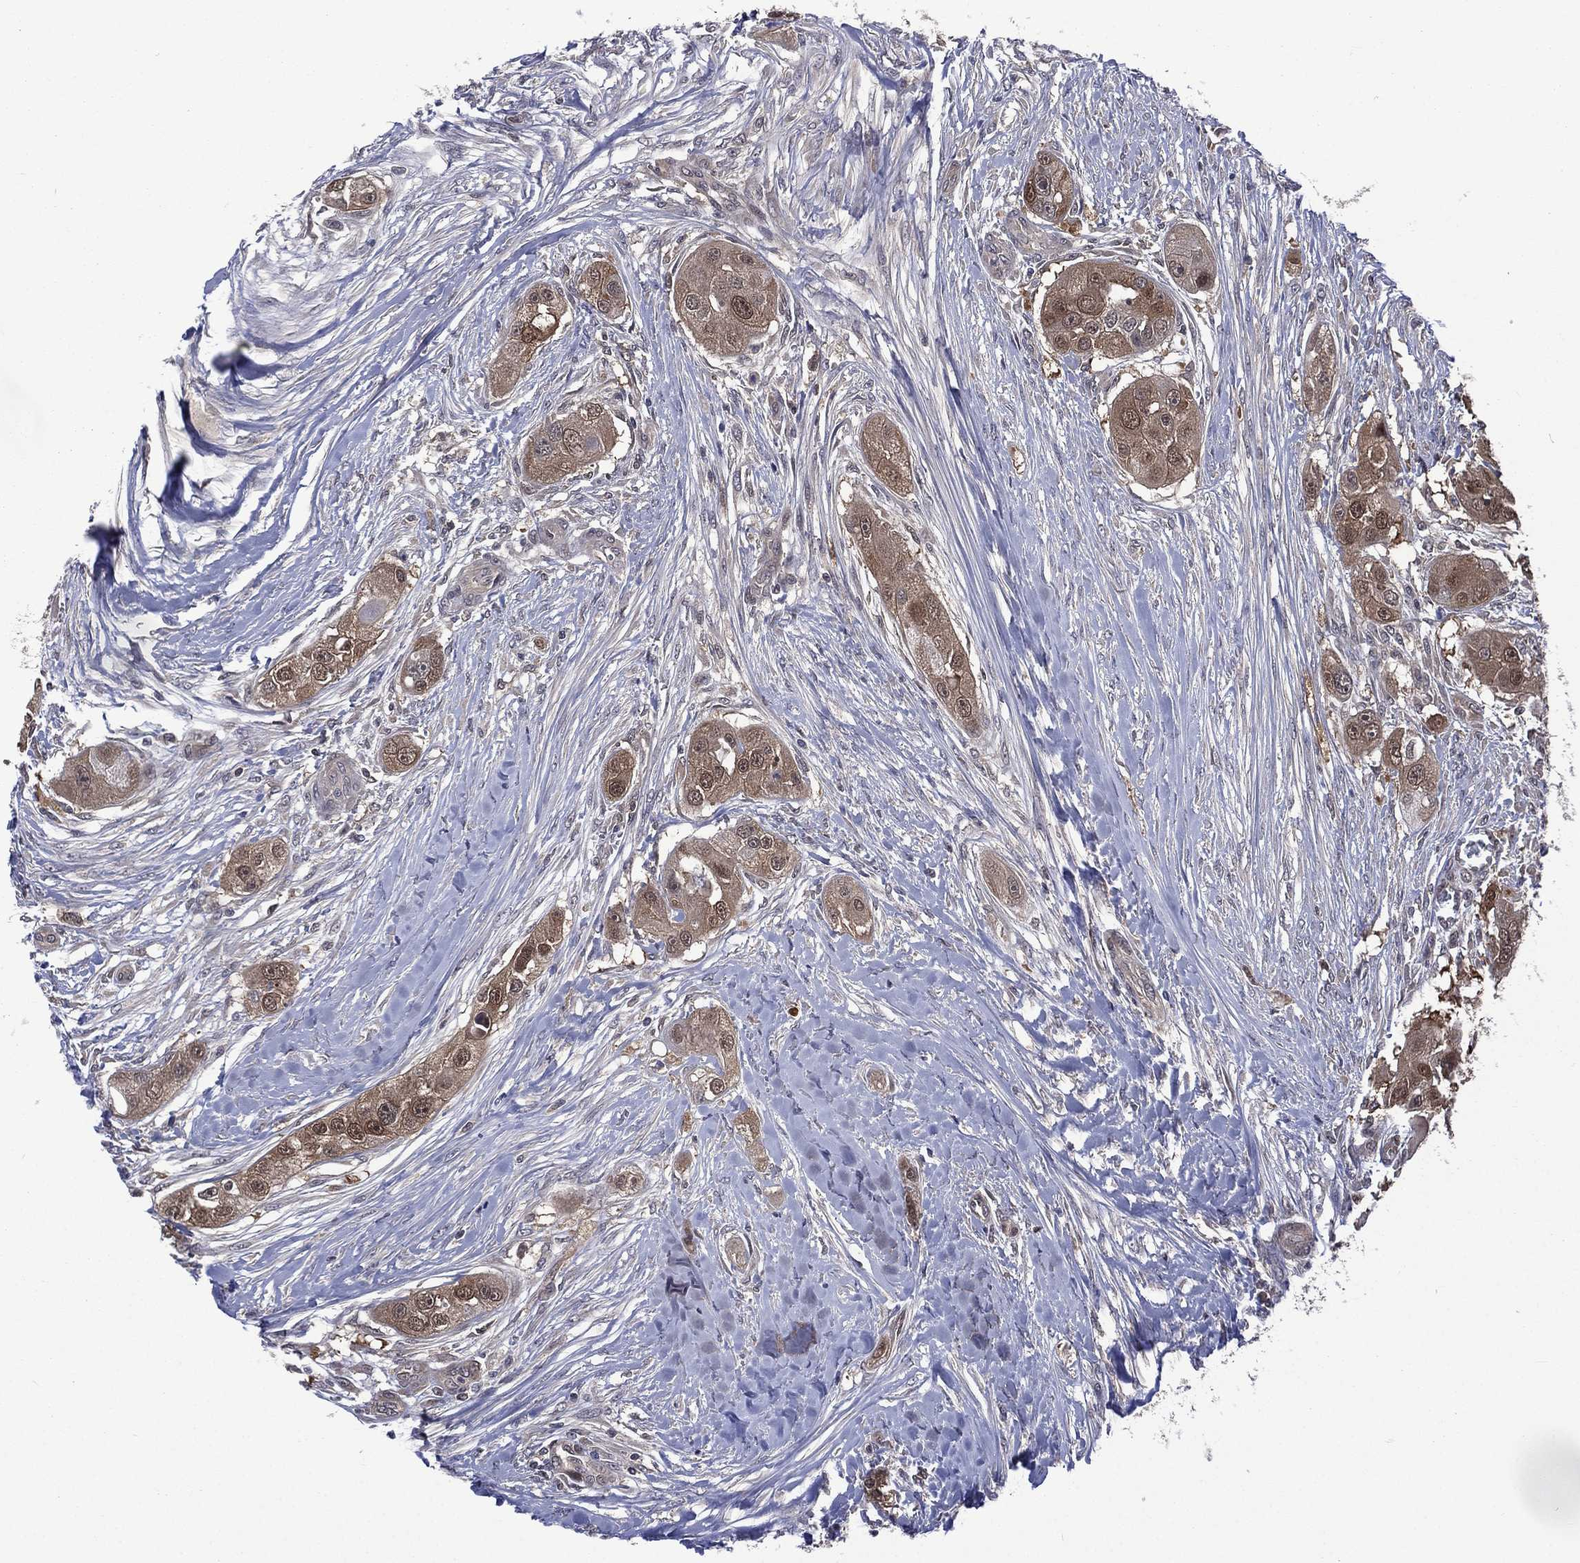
{"staining": {"intensity": "moderate", "quantity": ">75%", "location": "cytoplasmic/membranous,nuclear"}, "tissue": "head and neck cancer", "cell_type": "Tumor cells", "image_type": "cancer", "snomed": [{"axis": "morphology", "description": "Normal tissue, NOS"}, {"axis": "morphology", "description": "Squamous cell carcinoma, NOS"}, {"axis": "topography", "description": "Skeletal muscle"}, {"axis": "topography", "description": "Head-Neck"}], "caption": "Tumor cells show medium levels of moderate cytoplasmic/membranous and nuclear staining in approximately >75% of cells in head and neck cancer (squamous cell carcinoma).", "gene": "MTAP", "patient": {"sex": "male", "age": 51}}